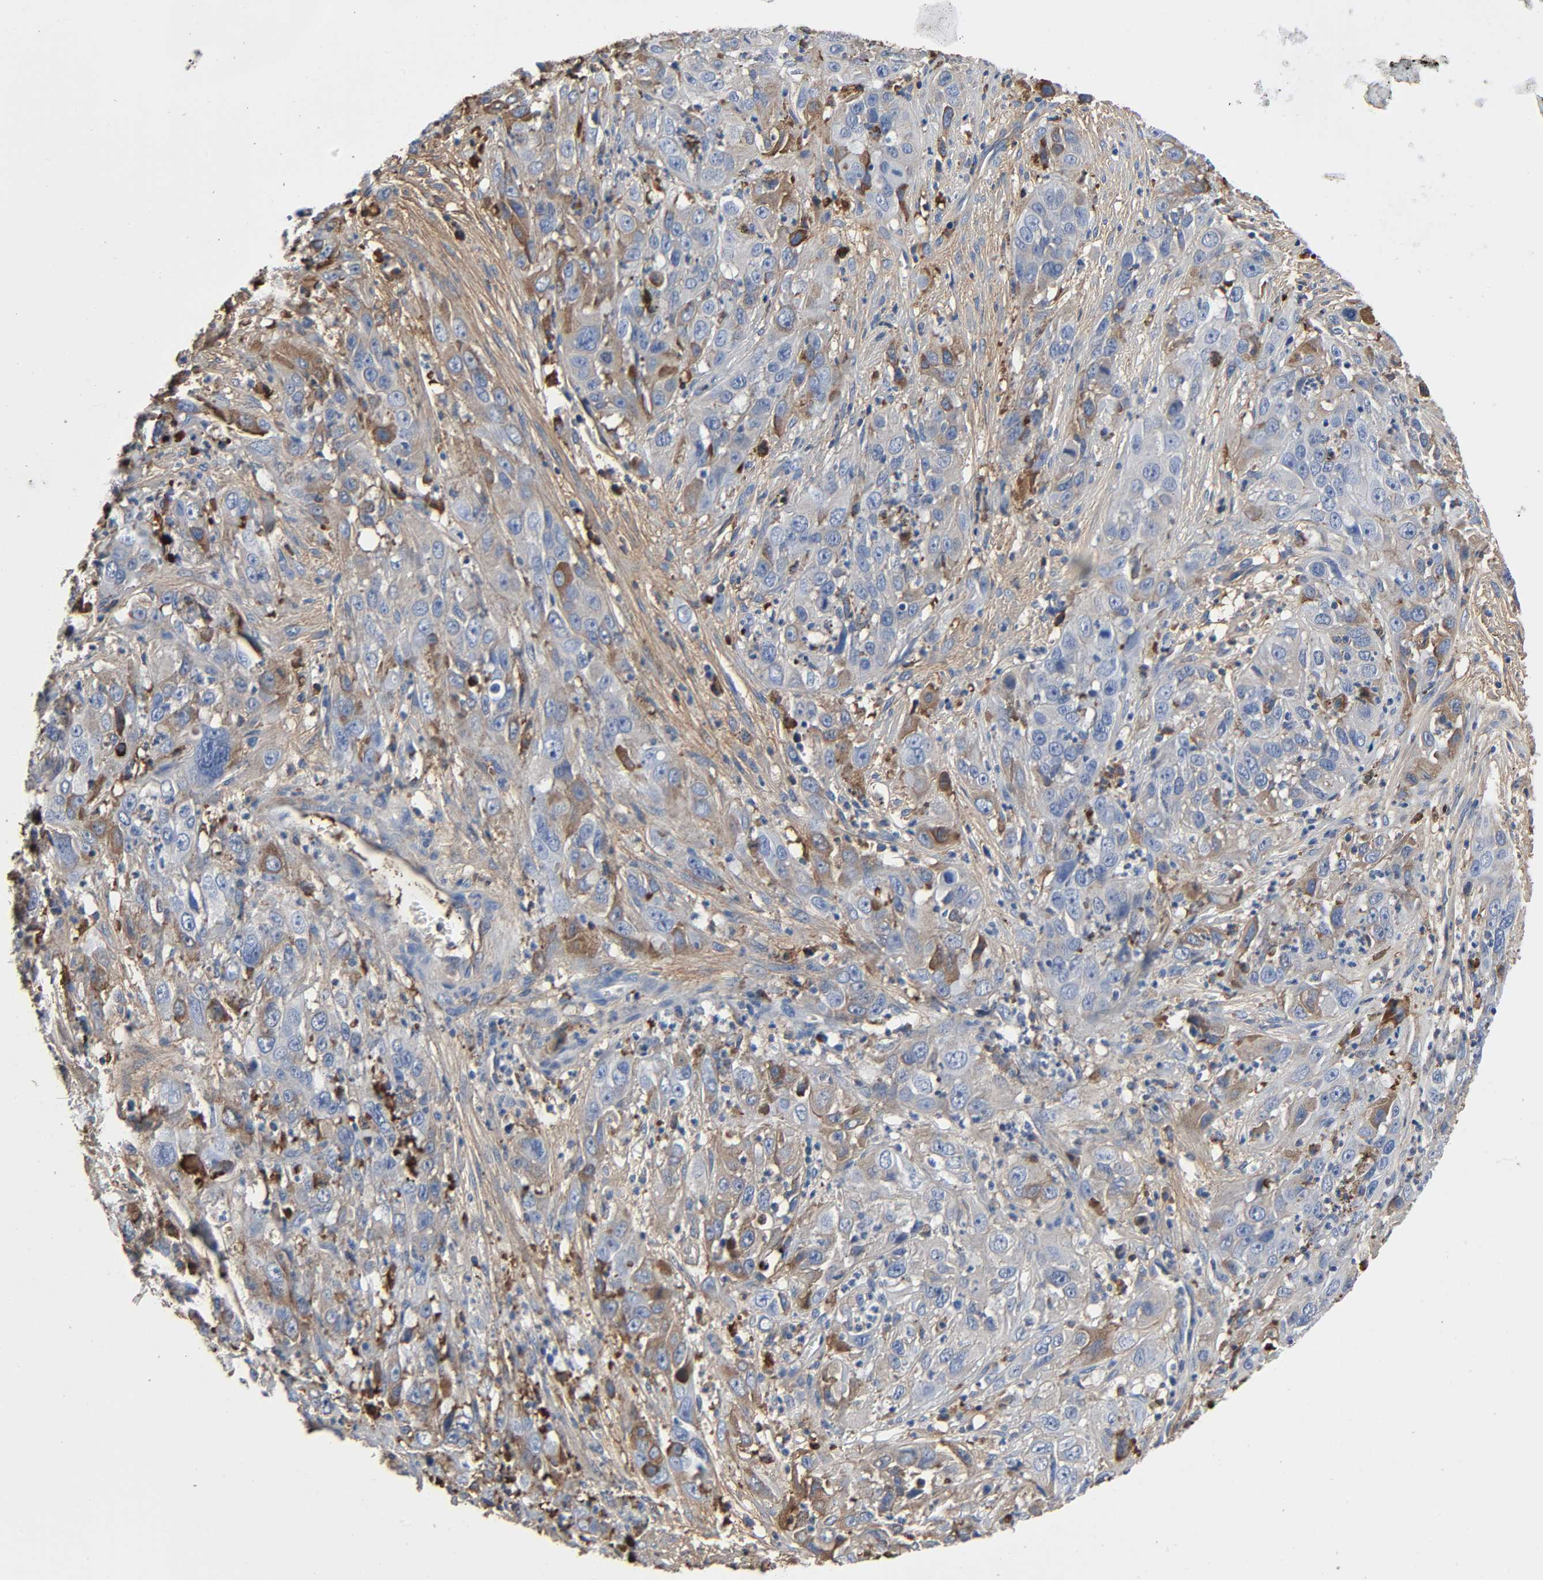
{"staining": {"intensity": "moderate", "quantity": "25%-75%", "location": "cytoplasmic/membranous"}, "tissue": "cervical cancer", "cell_type": "Tumor cells", "image_type": "cancer", "snomed": [{"axis": "morphology", "description": "Squamous cell carcinoma, NOS"}, {"axis": "topography", "description": "Cervix"}], "caption": "This image exhibits immunohistochemistry staining of human cervical squamous cell carcinoma, with medium moderate cytoplasmic/membranous positivity in approximately 25%-75% of tumor cells.", "gene": "C3", "patient": {"sex": "female", "age": 32}}